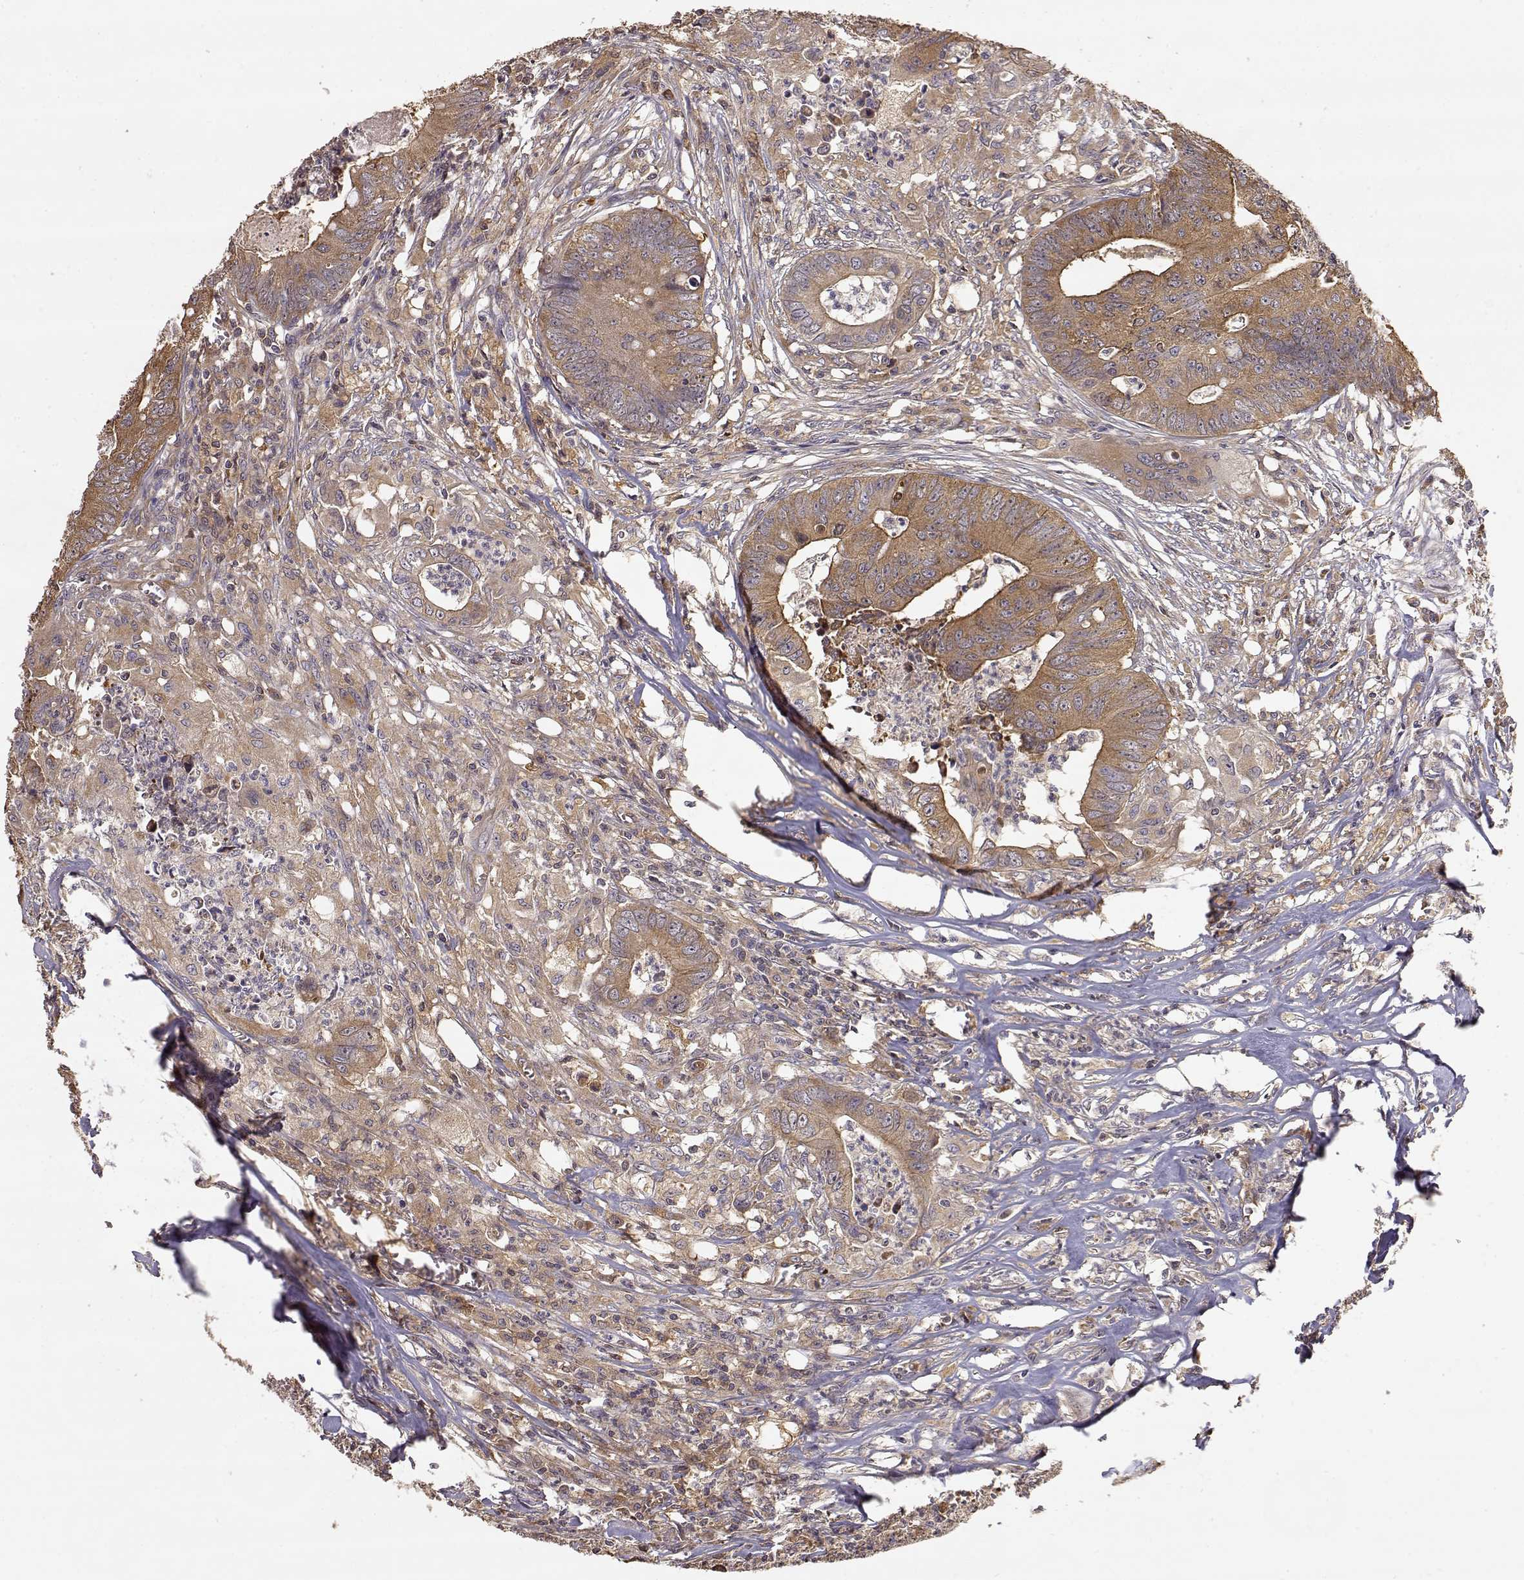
{"staining": {"intensity": "moderate", "quantity": ">75%", "location": "cytoplasmic/membranous"}, "tissue": "colorectal cancer", "cell_type": "Tumor cells", "image_type": "cancer", "snomed": [{"axis": "morphology", "description": "Adenocarcinoma, NOS"}, {"axis": "topography", "description": "Colon"}], "caption": "Moderate cytoplasmic/membranous staining for a protein is identified in approximately >75% of tumor cells of colorectal adenocarcinoma using IHC.", "gene": "CRIM1", "patient": {"sex": "male", "age": 84}}